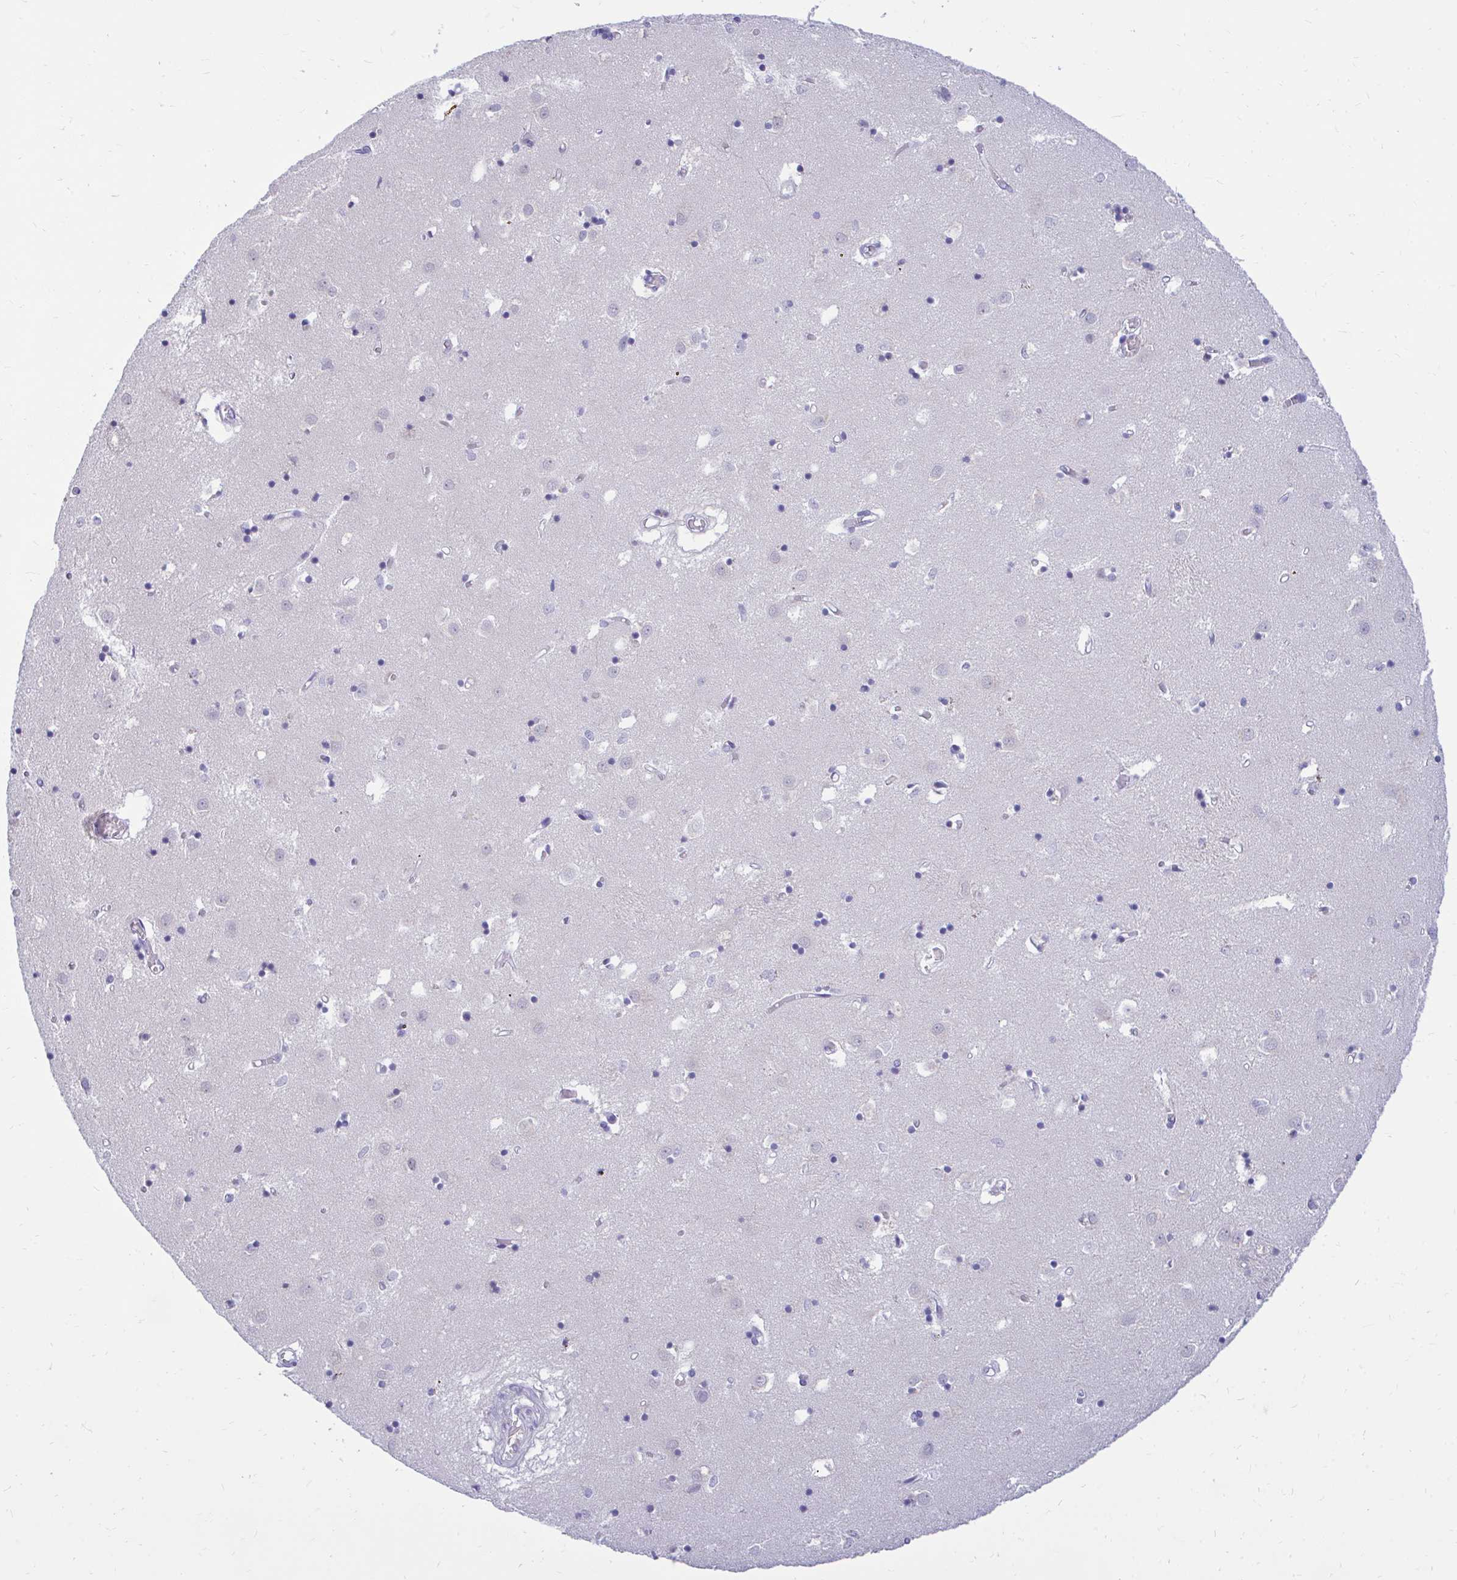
{"staining": {"intensity": "negative", "quantity": "none", "location": "none"}, "tissue": "caudate", "cell_type": "Glial cells", "image_type": "normal", "snomed": [{"axis": "morphology", "description": "Normal tissue, NOS"}, {"axis": "topography", "description": "Lateral ventricle wall"}], "caption": "This image is of benign caudate stained with immunohistochemistry to label a protein in brown with the nuclei are counter-stained blue. There is no staining in glial cells.", "gene": "CSE1L", "patient": {"sex": "male", "age": 70}}